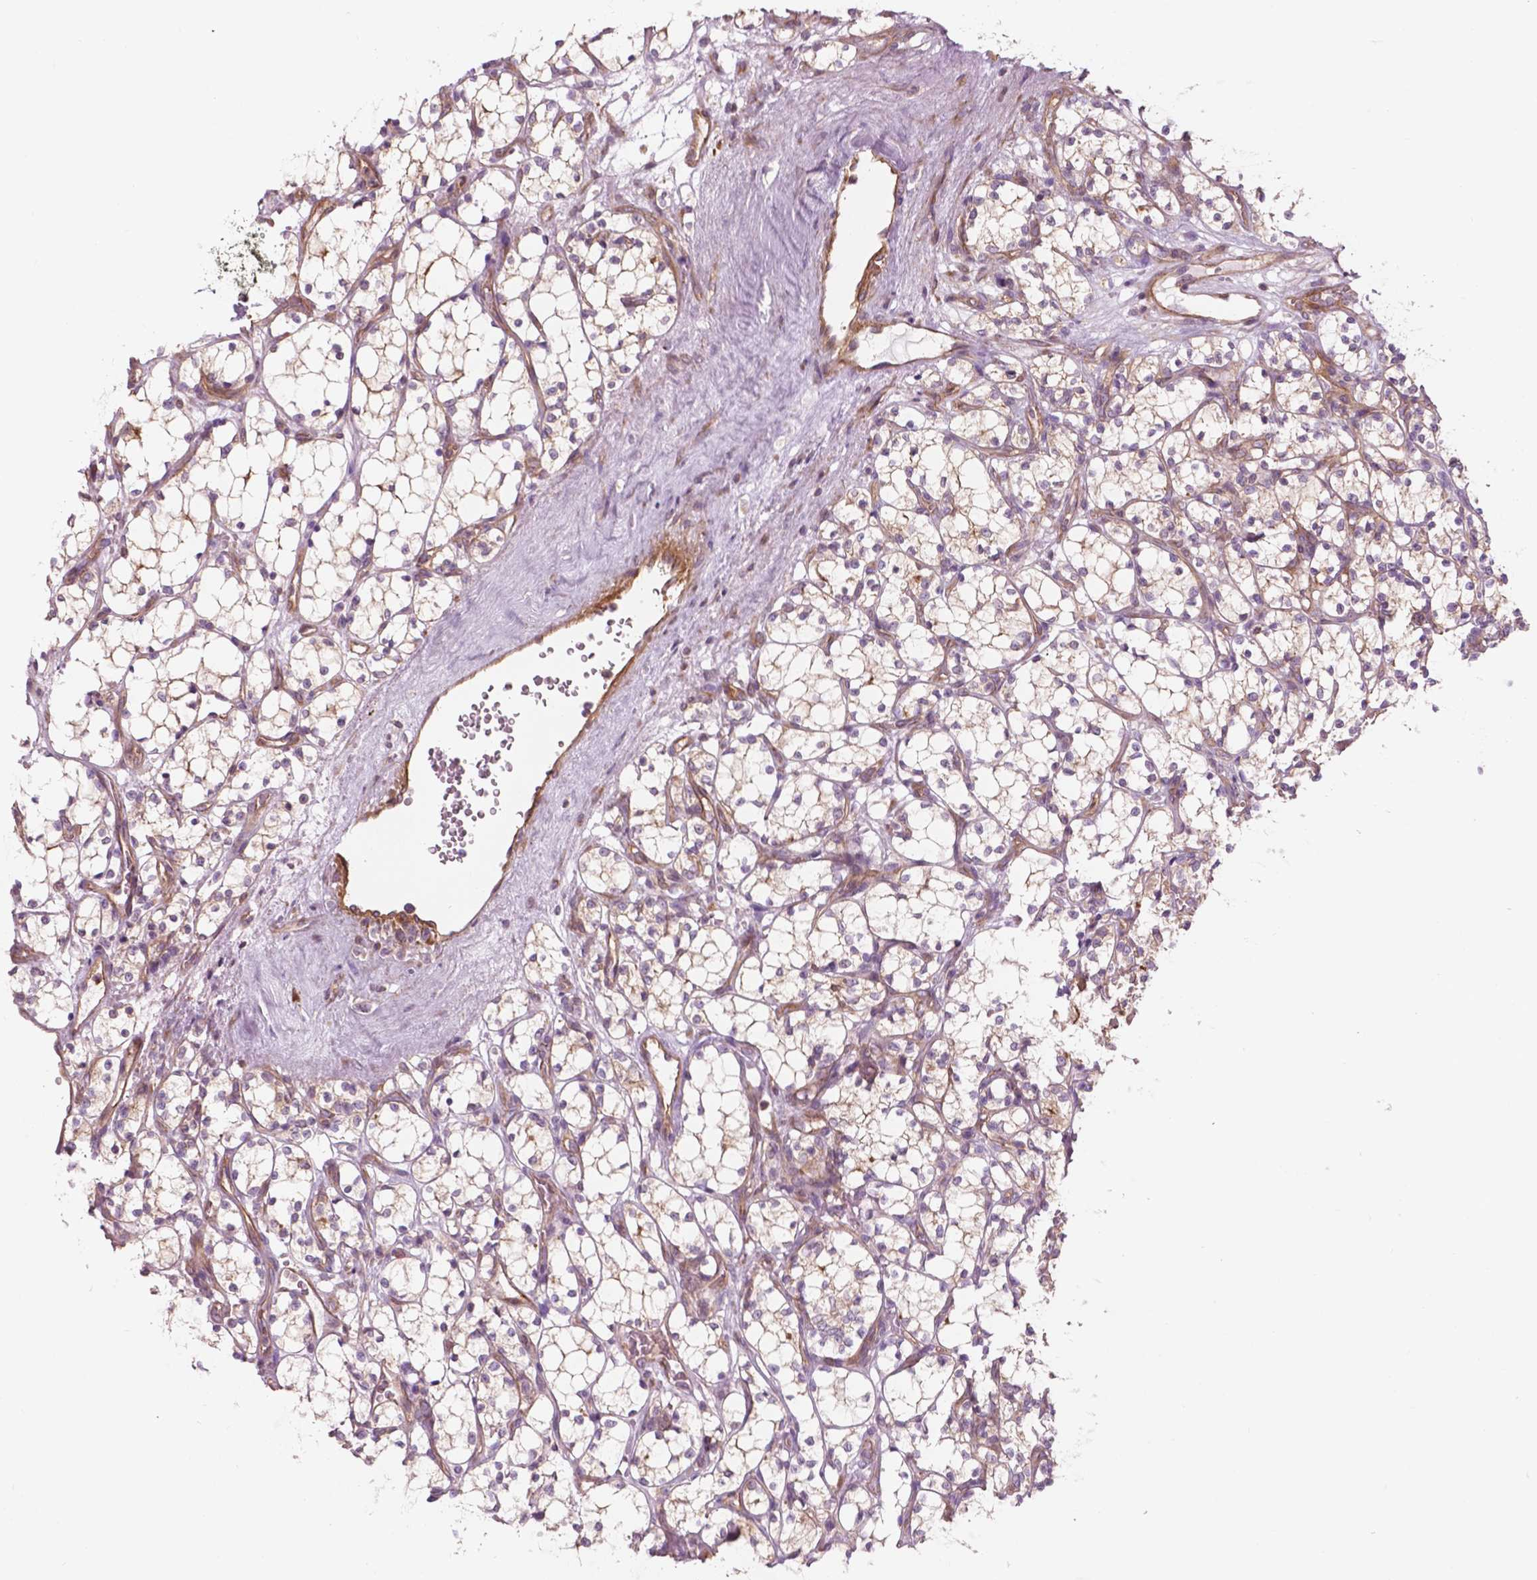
{"staining": {"intensity": "weak", "quantity": "25%-75%", "location": "cytoplasmic/membranous"}, "tissue": "renal cancer", "cell_type": "Tumor cells", "image_type": "cancer", "snomed": [{"axis": "morphology", "description": "Adenocarcinoma, NOS"}, {"axis": "topography", "description": "Kidney"}], "caption": "Approximately 25%-75% of tumor cells in adenocarcinoma (renal) demonstrate weak cytoplasmic/membranous protein expression as visualized by brown immunohistochemical staining.", "gene": "SURF4", "patient": {"sex": "female", "age": 69}}